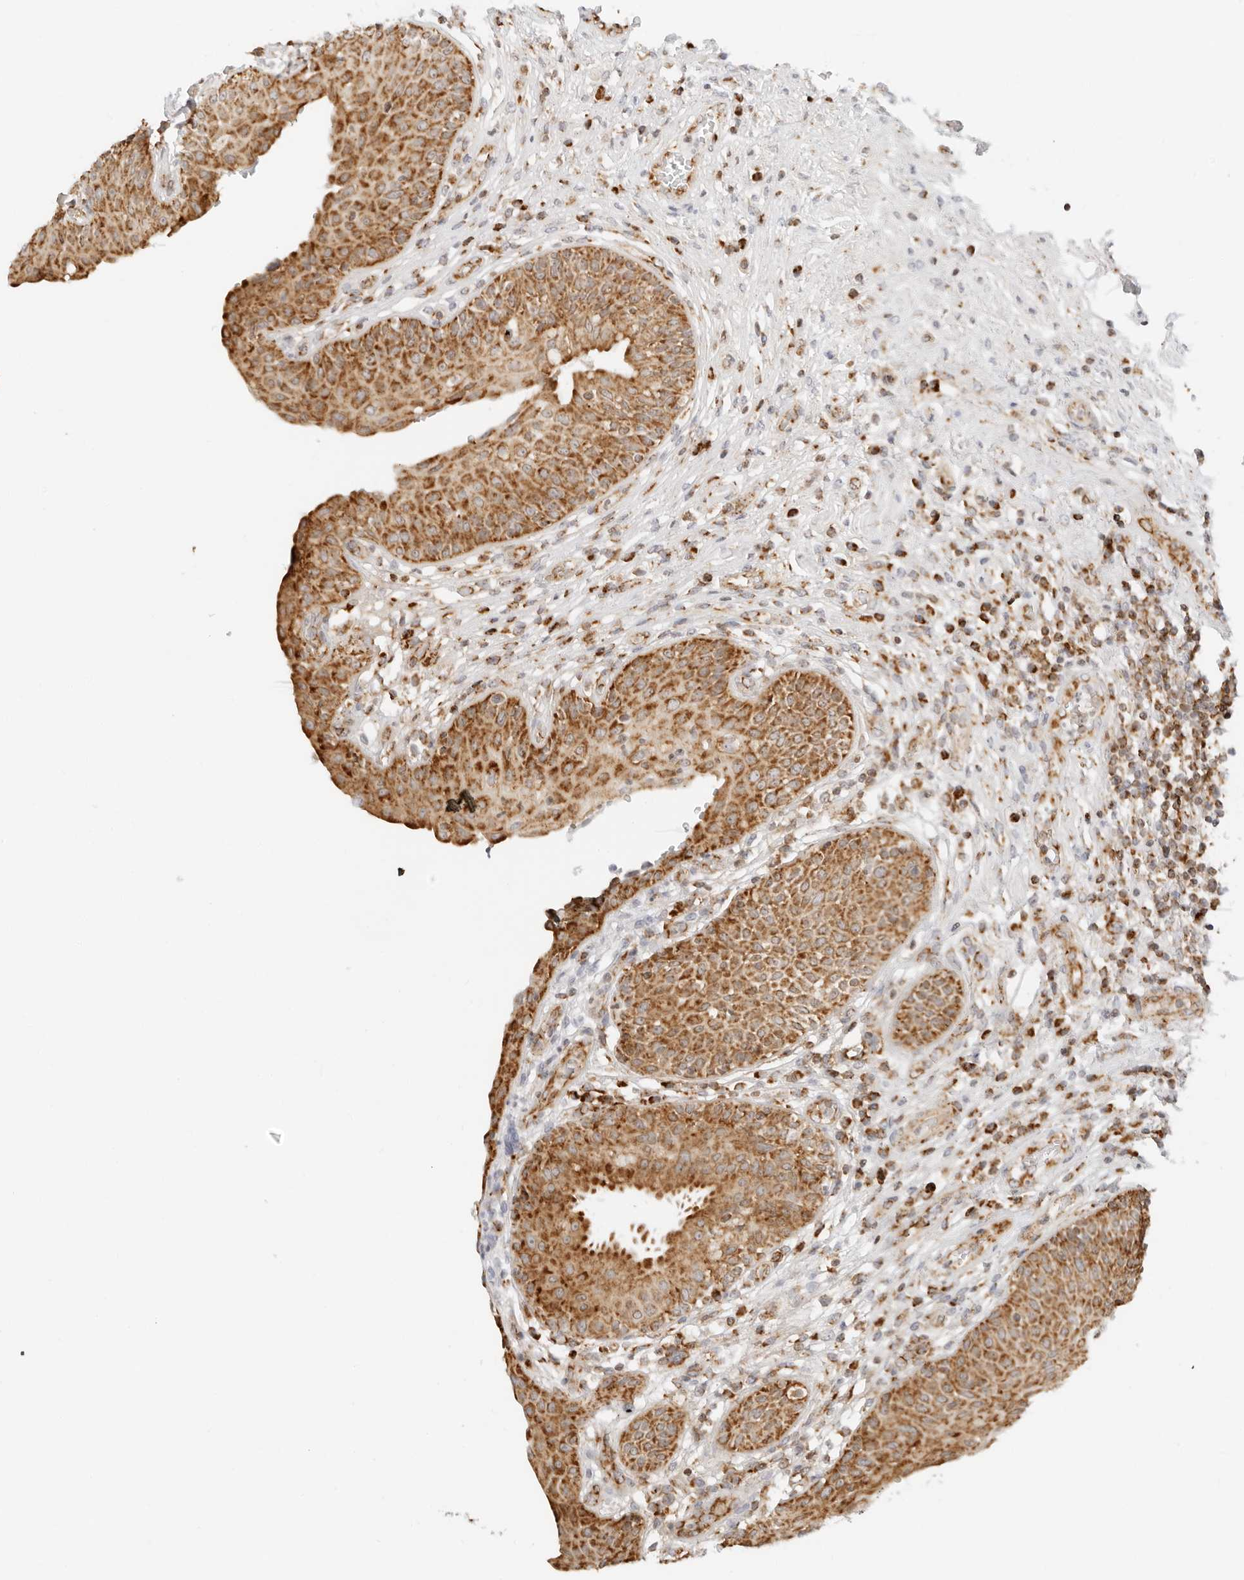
{"staining": {"intensity": "strong", "quantity": ">75%", "location": "cytoplasmic/membranous"}, "tissue": "urinary bladder", "cell_type": "Urothelial cells", "image_type": "normal", "snomed": [{"axis": "morphology", "description": "Normal tissue, NOS"}, {"axis": "topography", "description": "Urinary bladder"}], "caption": "The micrograph exhibits staining of unremarkable urinary bladder, revealing strong cytoplasmic/membranous protein expression (brown color) within urothelial cells.", "gene": "RC3H1", "patient": {"sex": "female", "age": 62}}